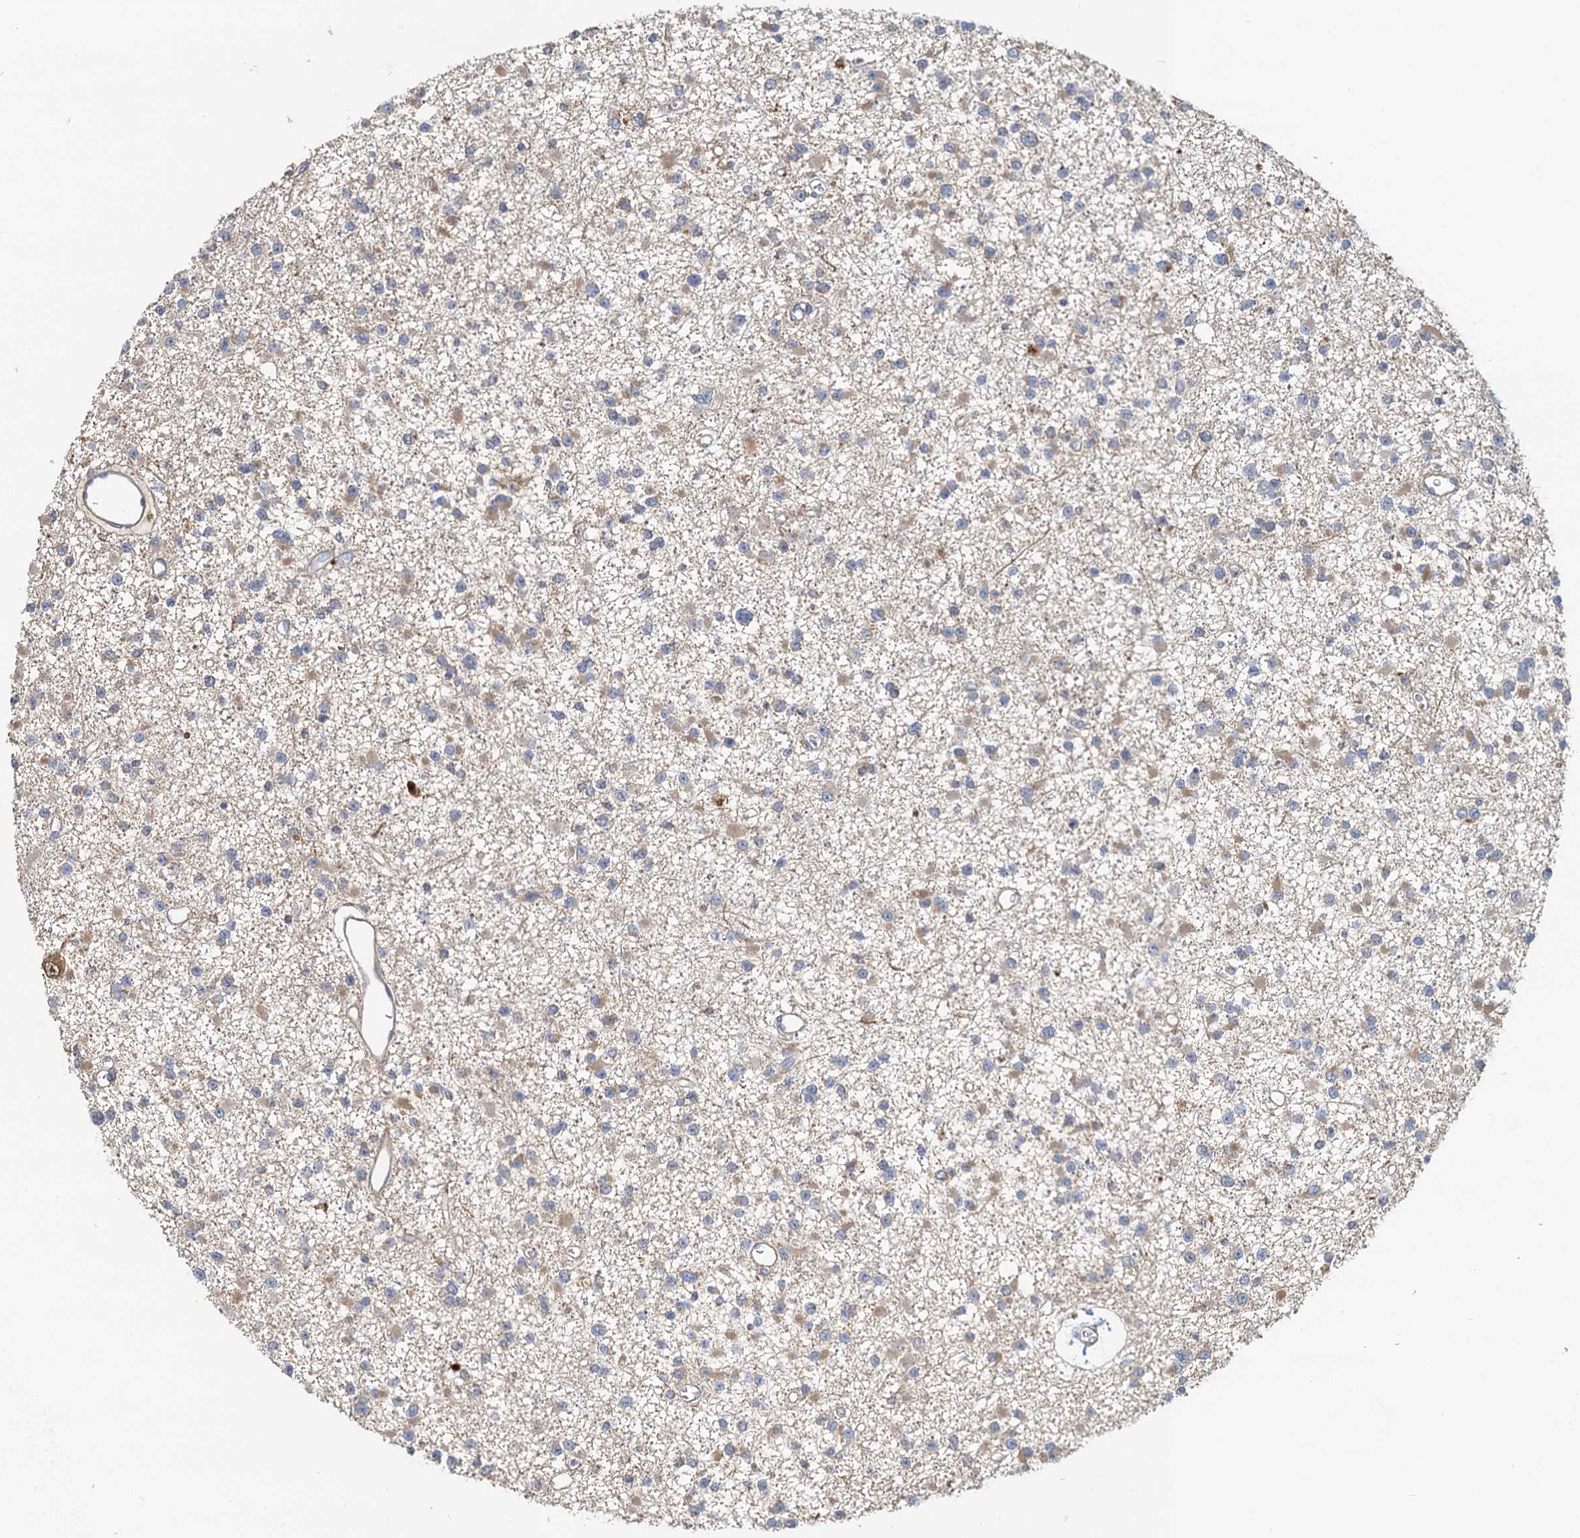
{"staining": {"intensity": "negative", "quantity": "none", "location": "none"}, "tissue": "glioma", "cell_type": "Tumor cells", "image_type": "cancer", "snomed": [{"axis": "morphology", "description": "Glioma, malignant, Low grade"}, {"axis": "topography", "description": "Brain"}], "caption": "Tumor cells show no significant protein staining in glioma.", "gene": "TOLLIP", "patient": {"sex": "female", "age": 22}}